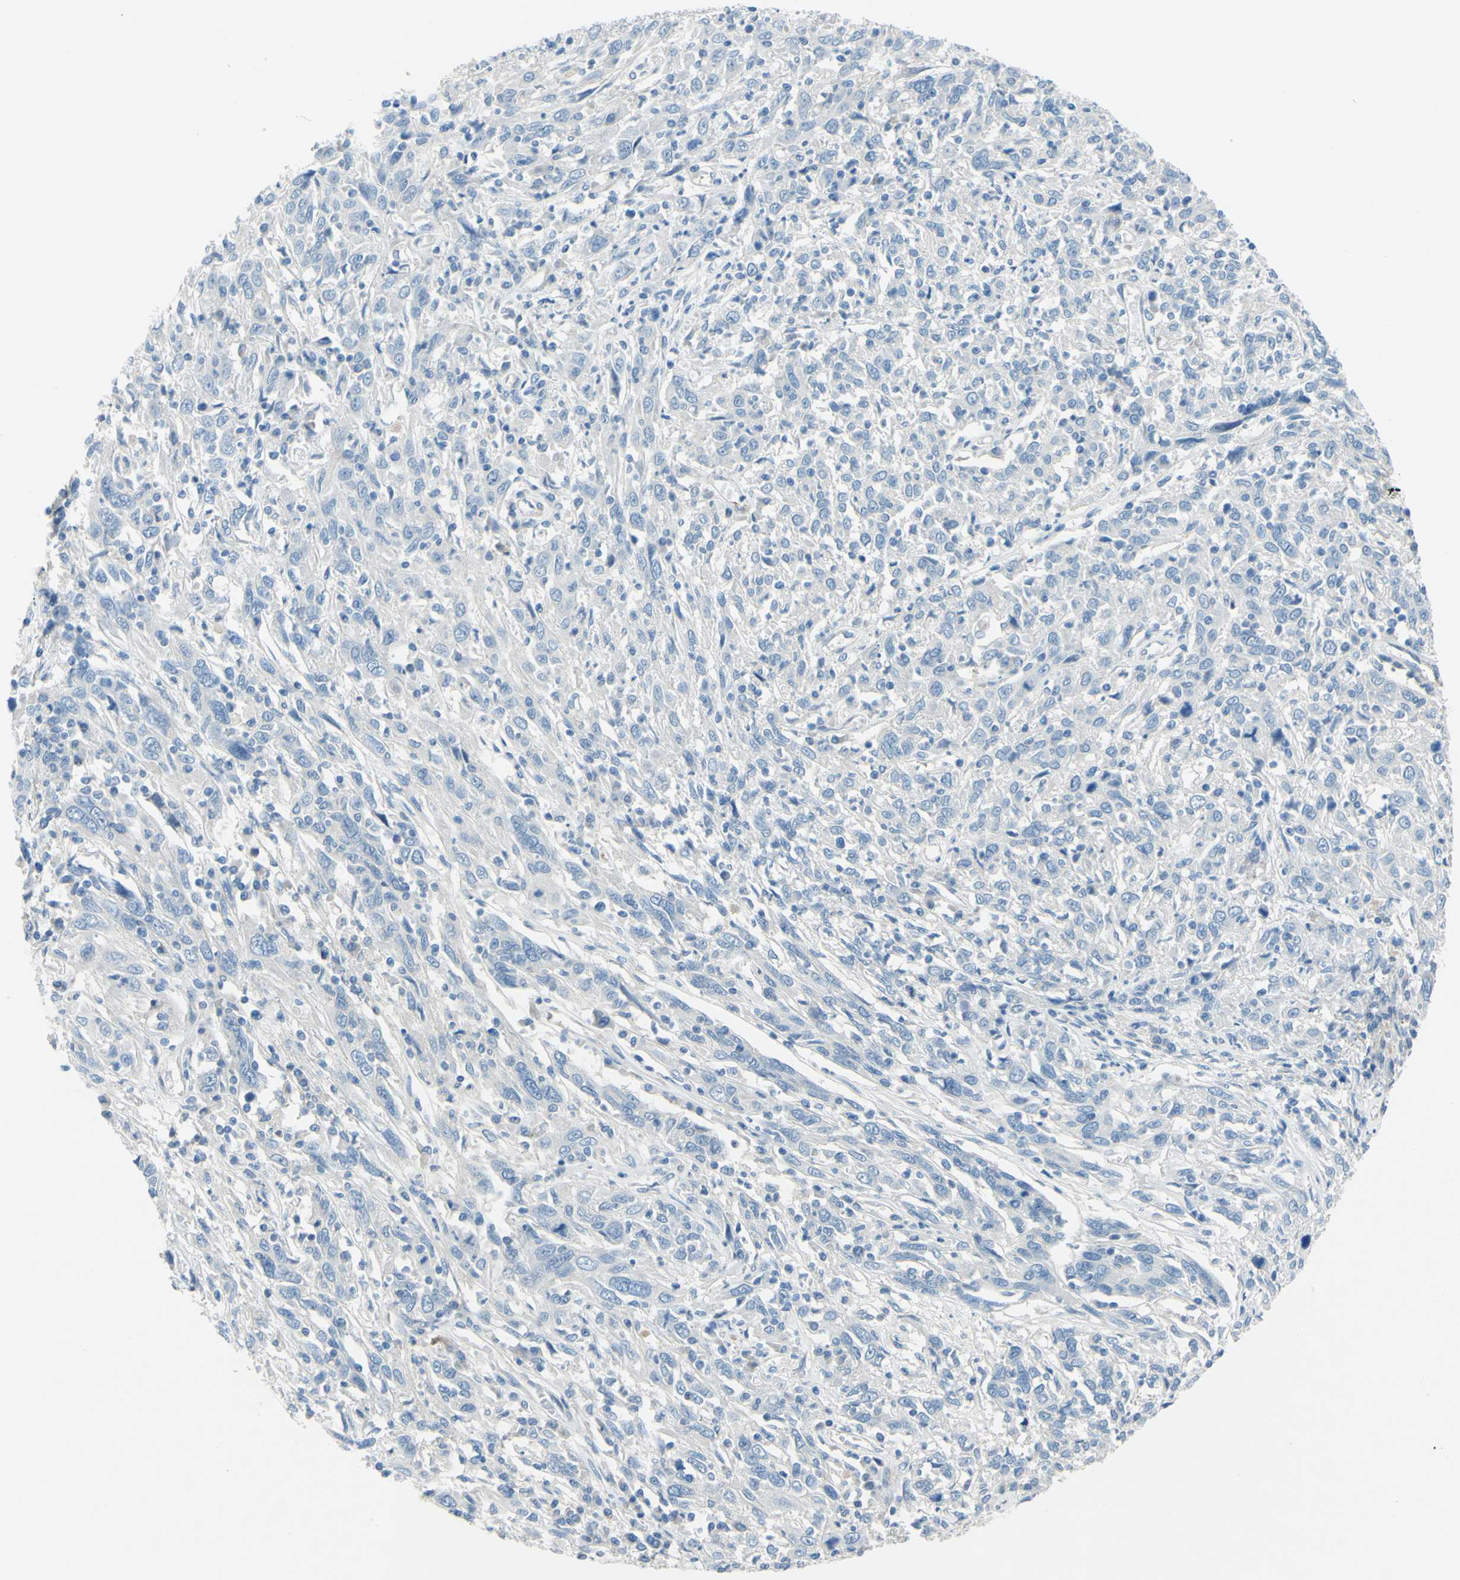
{"staining": {"intensity": "negative", "quantity": "none", "location": "none"}, "tissue": "cervical cancer", "cell_type": "Tumor cells", "image_type": "cancer", "snomed": [{"axis": "morphology", "description": "Squamous cell carcinoma, NOS"}, {"axis": "topography", "description": "Cervix"}], "caption": "IHC micrograph of human cervical cancer (squamous cell carcinoma) stained for a protein (brown), which shows no staining in tumor cells. Nuclei are stained in blue.", "gene": "ARHGAP1", "patient": {"sex": "female", "age": 46}}